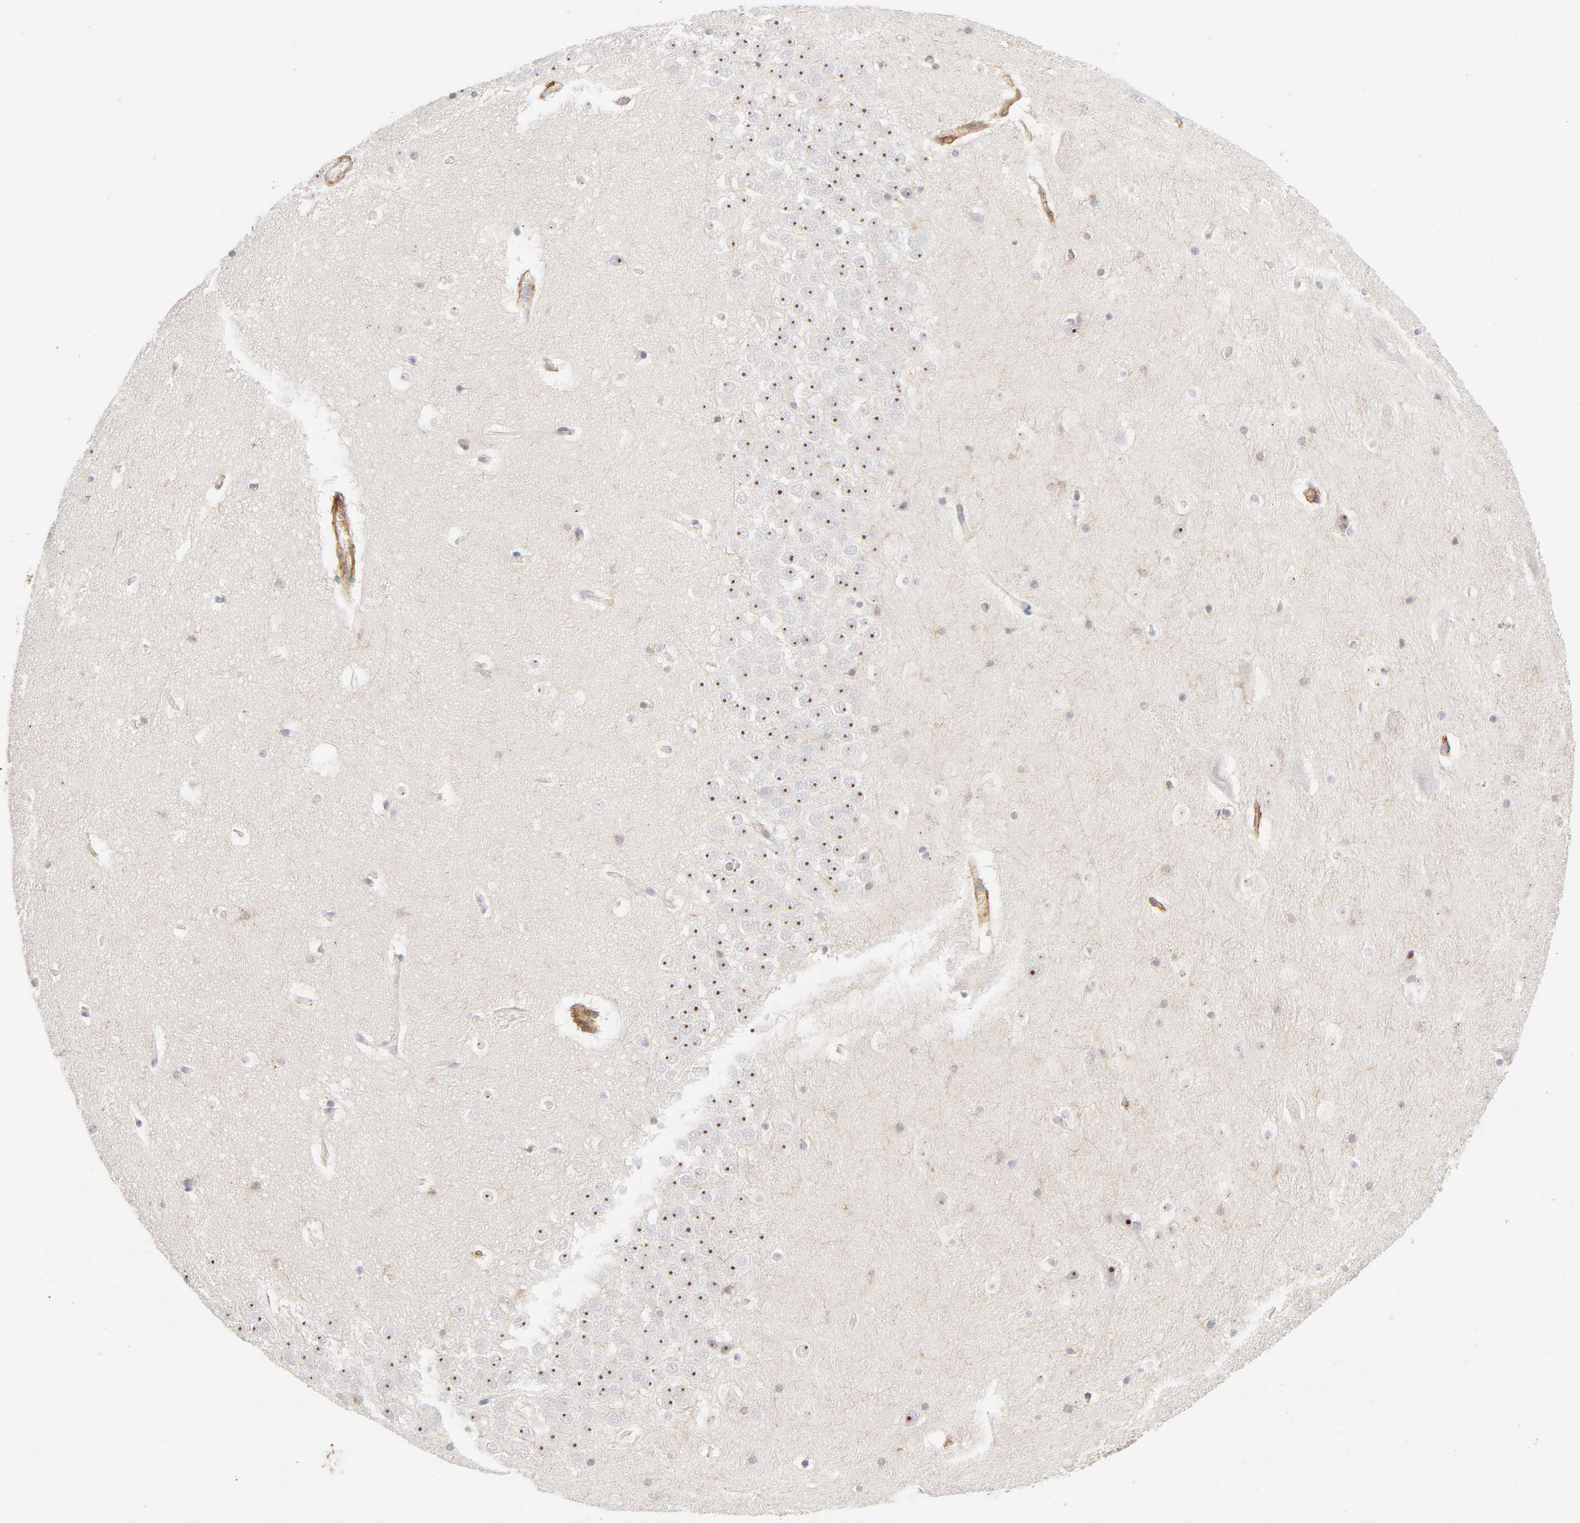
{"staining": {"intensity": "strong", "quantity": "25%-75%", "location": "nuclear"}, "tissue": "hippocampus", "cell_type": "Glial cells", "image_type": "normal", "snomed": [{"axis": "morphology", "description": "Normal tissue, NOS"}, {"axis": "topography", "description": "Hippocampus"}], "caption": "A brown stain shows strong nuclear expression of a protein in glial cells of normal human hippocampus. The protein is stained brown, and the nuclei are stained in blue (DAB (3,3'-diaminobenzidine) IHC with brightfield microscopy, high magnification).", "gene": "PLD1", "patient": {"sex": "male", "age": 45}}